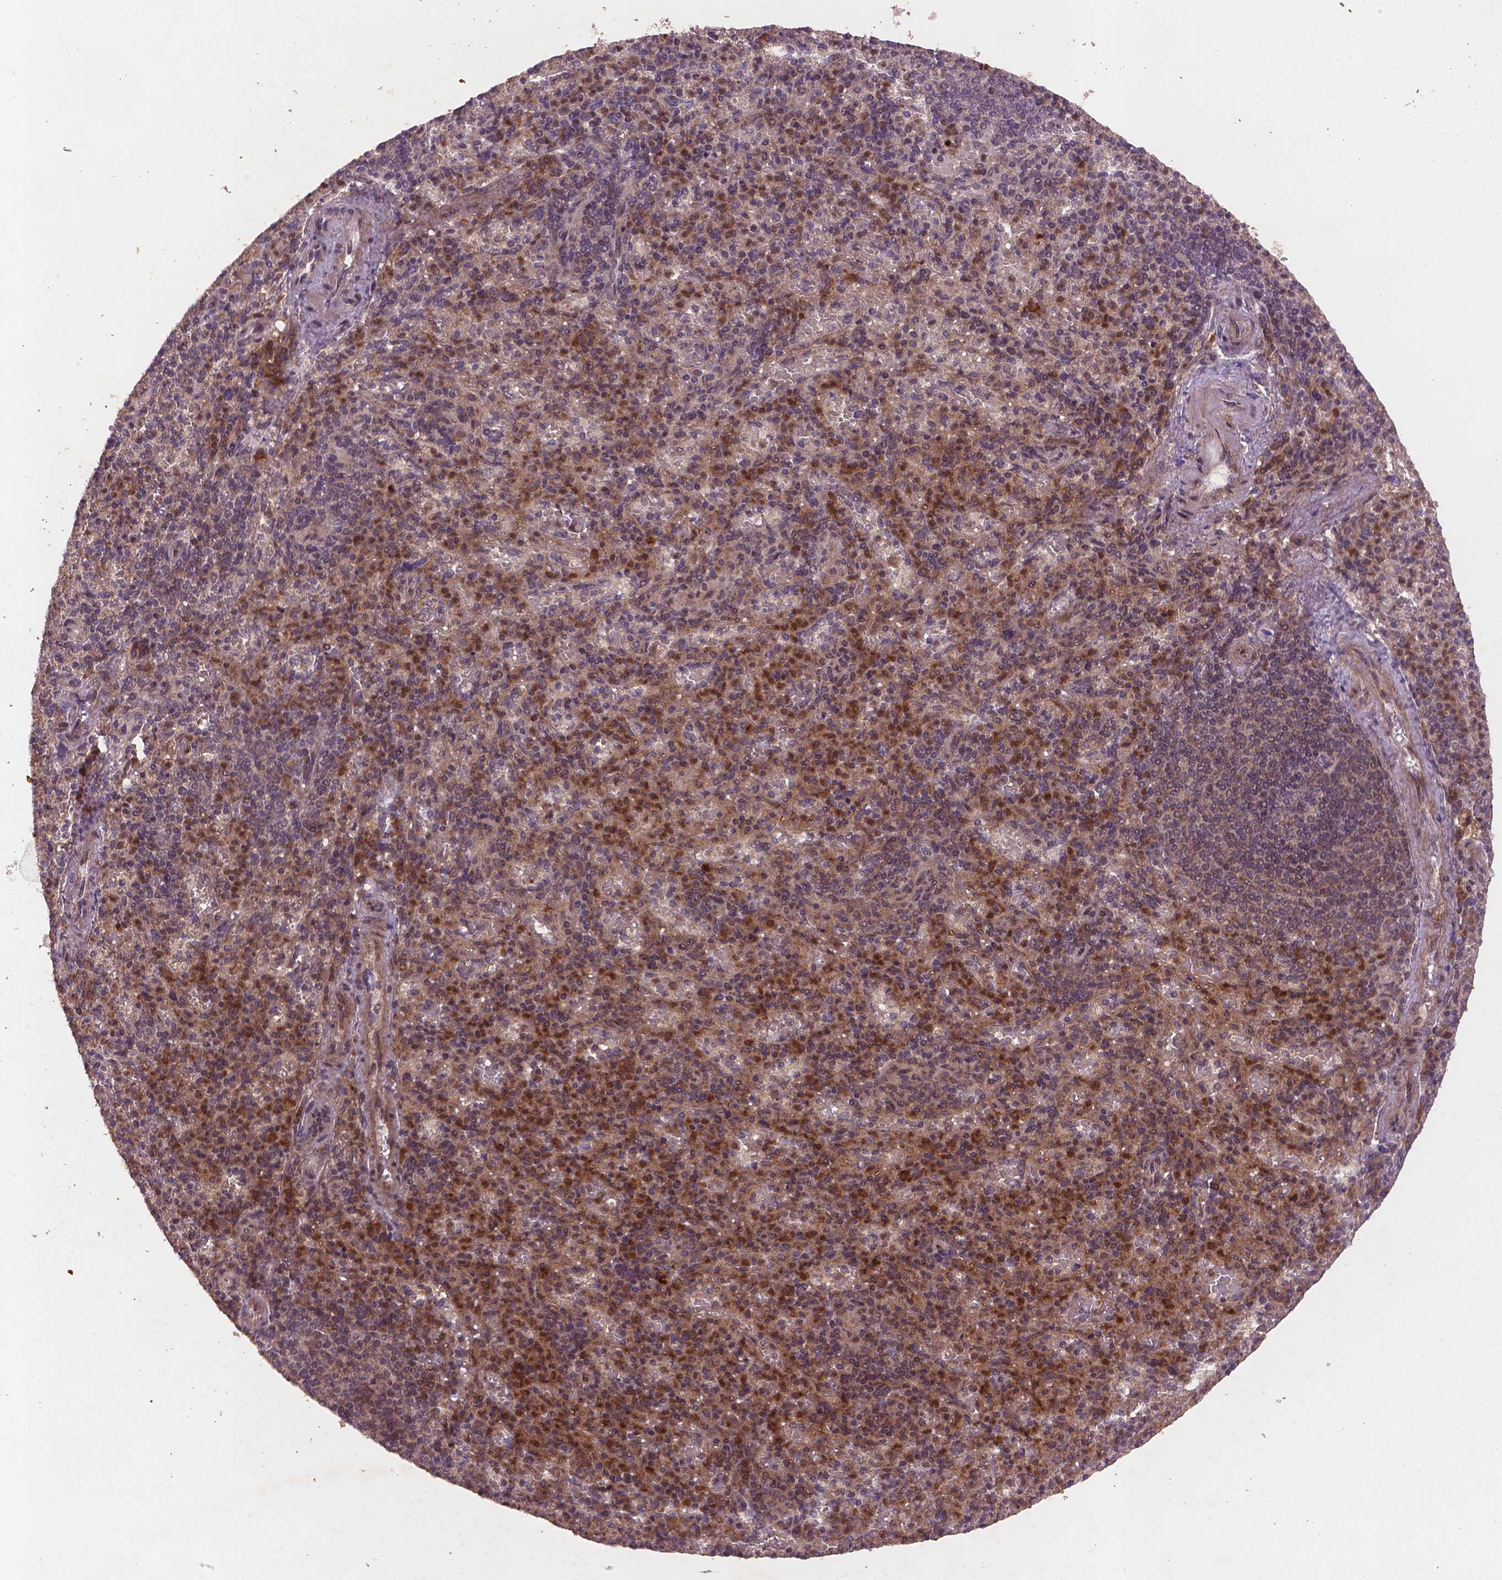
{"staining": {"intensity": "moderate", "quantity": "<25%", "location": "cytoplasmic/membranous"}, "tissue": "spleen", "cell_type": "Cells in red pulp", "image_type": "normal", "snomed": [{"axis": "morphology", "description": "Normal tissue, NOS"}, {"axis": "topography", "description": "Spleen"}], "caption": "A photomicrograph showing moderate cytoplasmic/membranous expression in approximately <25% of cells in red pulp in normal spleen, as visualized by brown immunohistochemical staining.", "gene": "NIPAL2", "patient": {"sex": "female", "age": 74}}